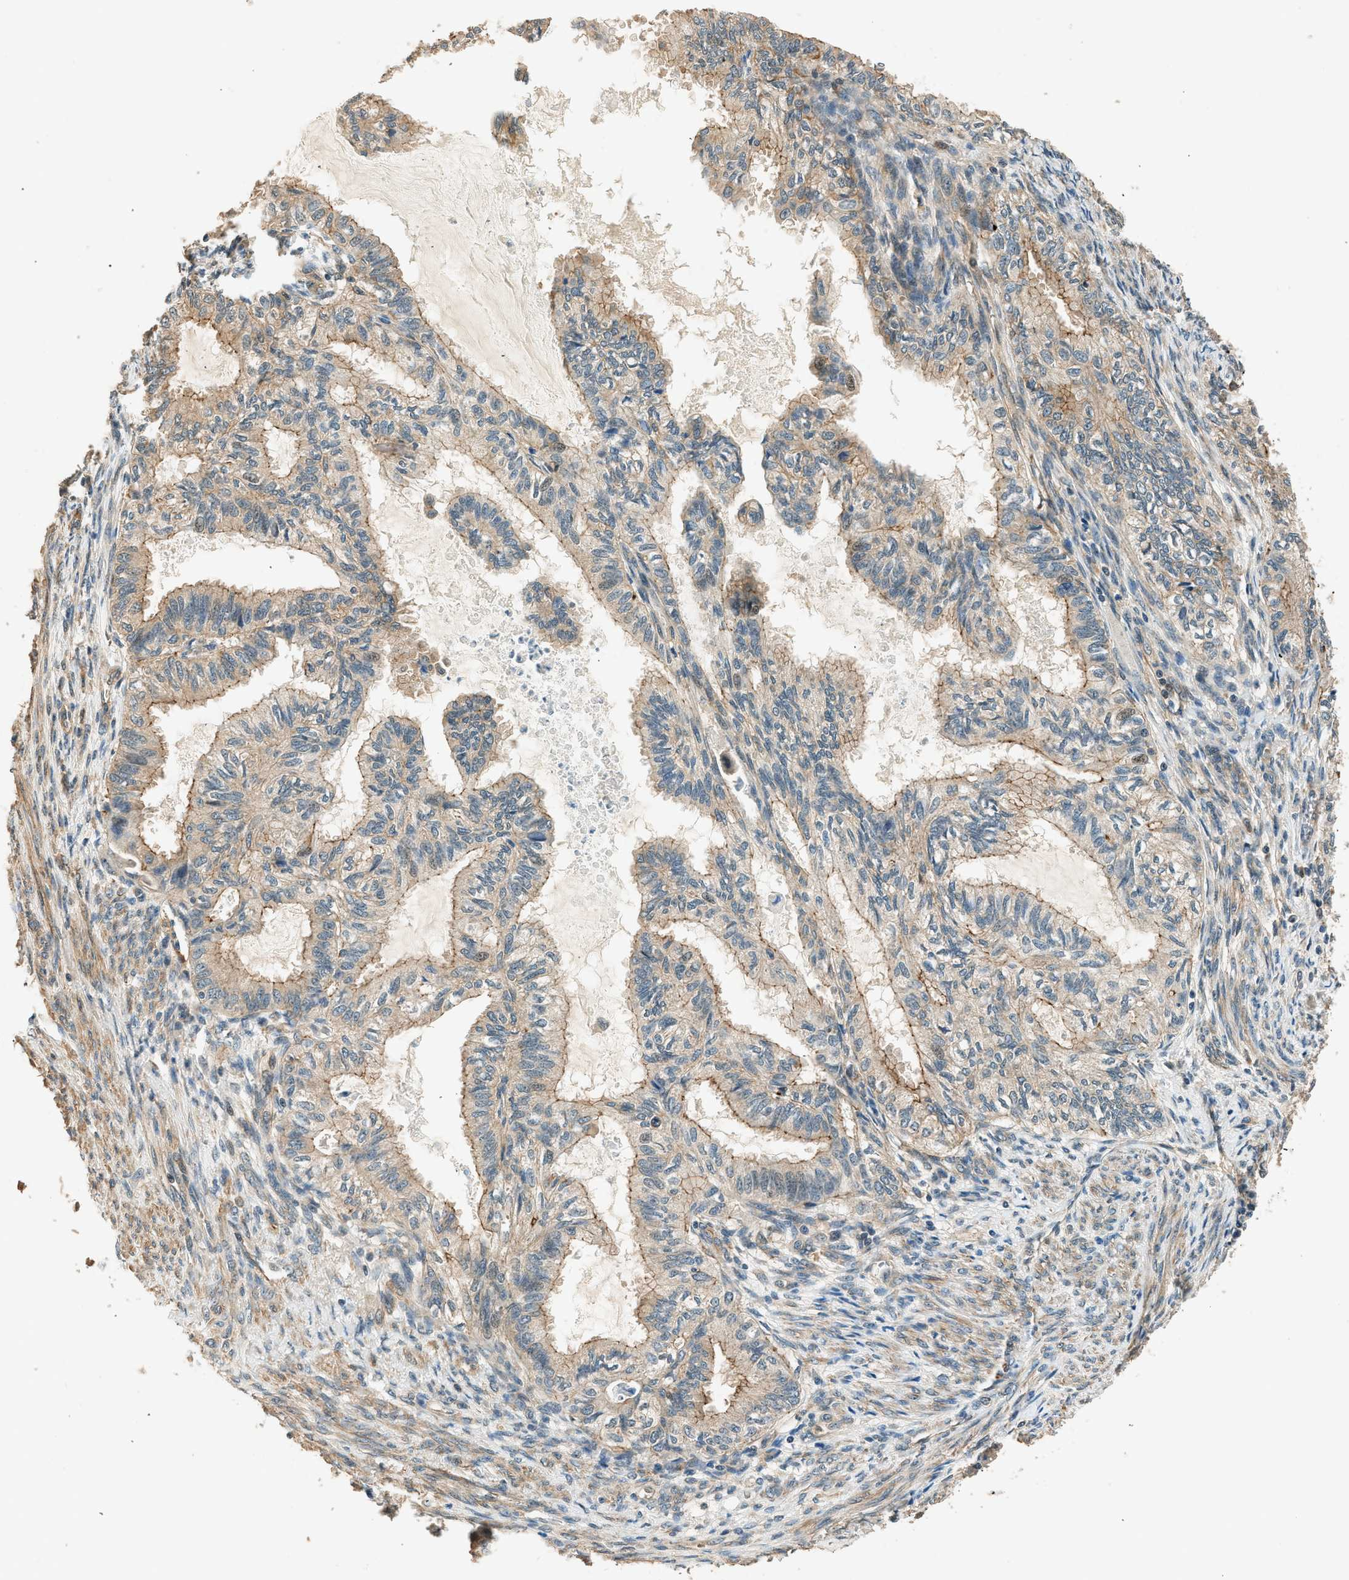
{"staining": {"intensity": "moderate", "quantity": ">75%", "location": "cytoplasmic/membranous"}, "tissue": "cervical cancer", "cell_type": "Tumor cells", "image_type": "cancer", "snomed": [{"axis": "morphology", "description": "Normal tissue, NOS"}, {"axis": "morphology", "description": "Adenocarcinoma, NOS"}, {"axis": "topography", "description": "Cervix"}, {"axis": "topography", "description": "Endometrium"}], "caption": "A photomicrograph of cervical cancer stained for a protein exhibits moderate cytoplasmic/membranous brown staining in tumor cells.", "gene": "ARHGEF11", "patient": {"sex": "female", "age": 86}}